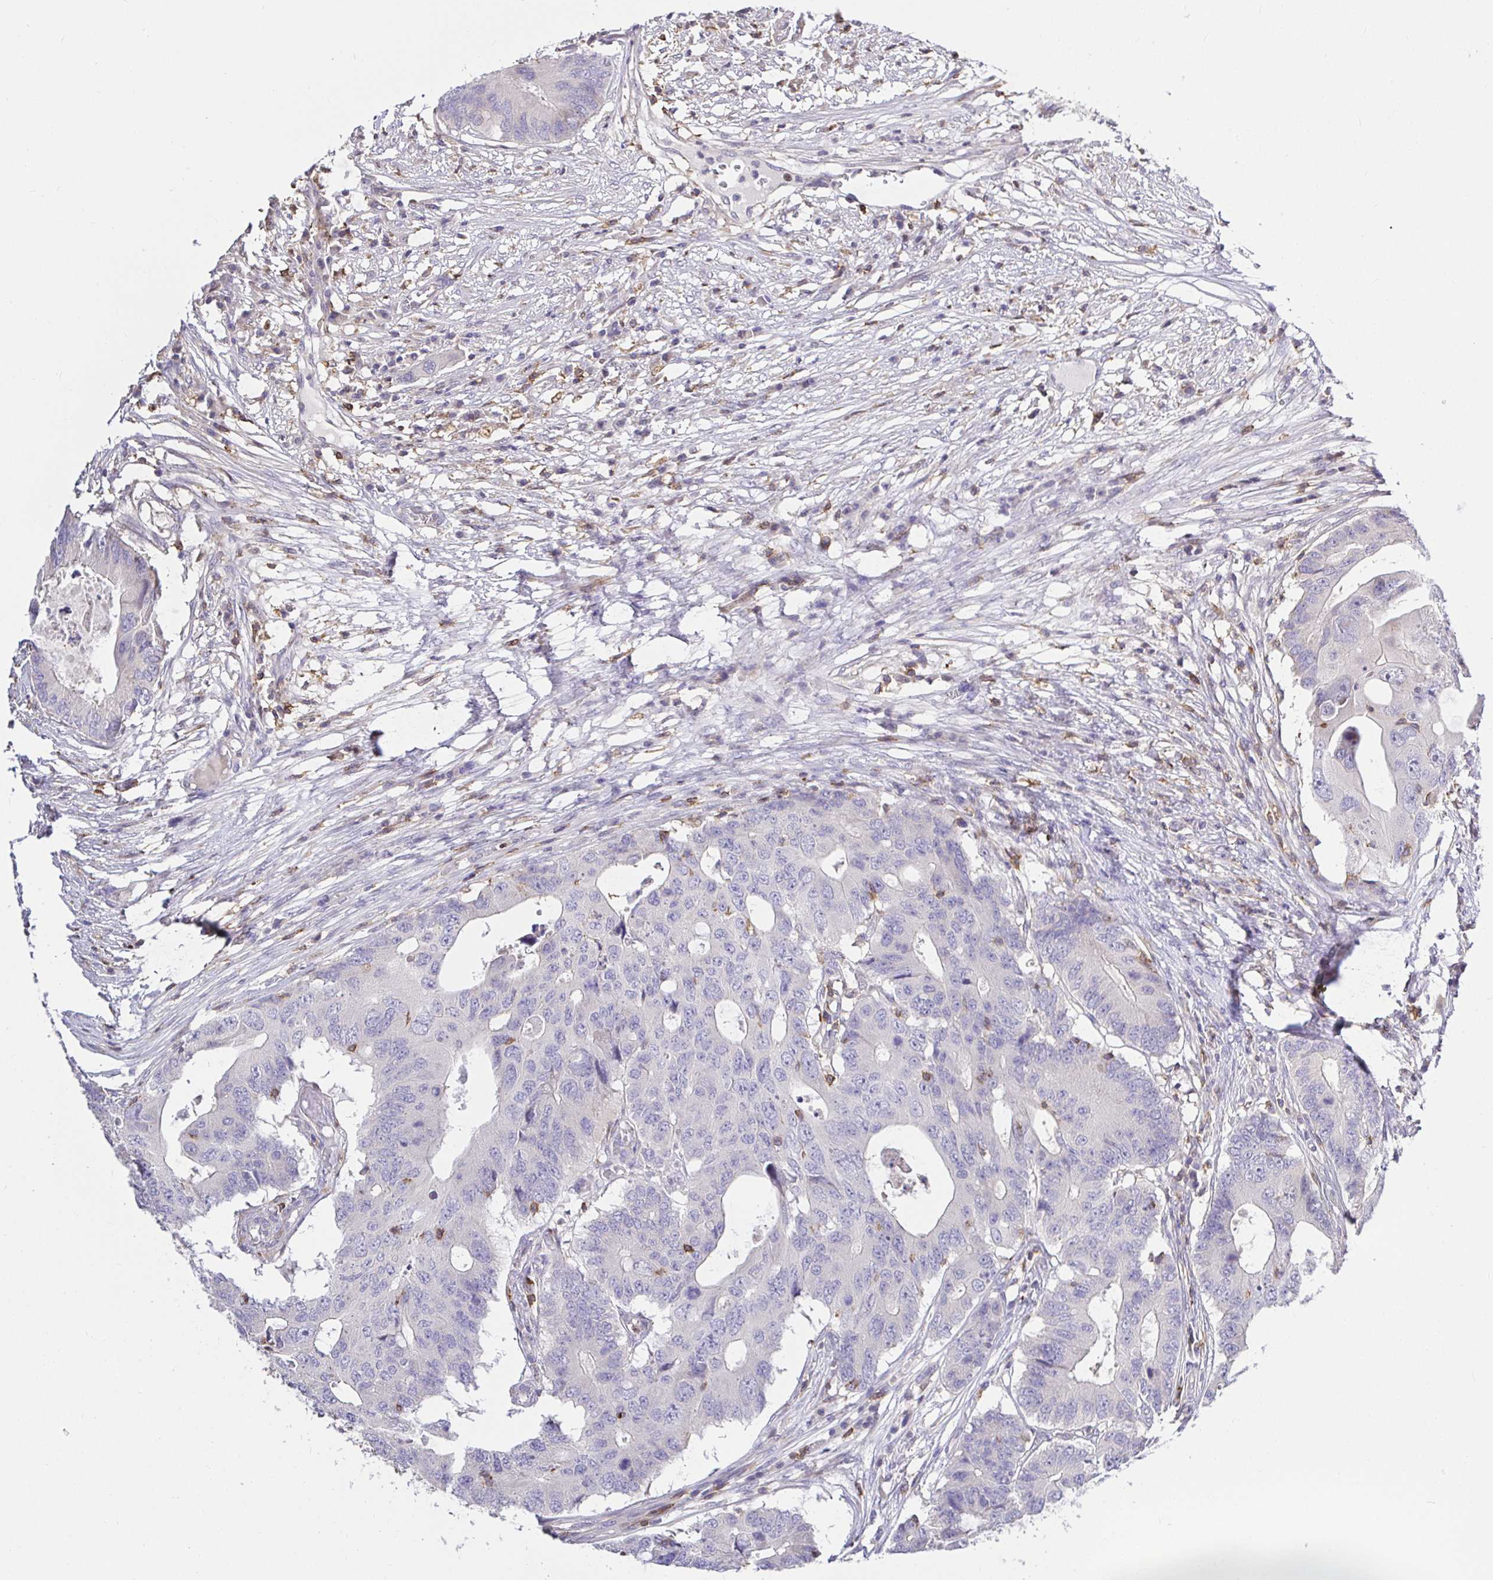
{"staining": {"intensity": "negative", "quantity": "none", "location": "none"}, "tissue": "colorectal cancer", "cell_type": "Tumor cells", "image_type": "cancer", "snomed": [{"axis": "morphology", "description": "Adenocarcinoma, NOS"}, {"axis": "topography", "description": "Colon"}], "caption": "DAB (3,3'-diaminobenzidine) immunohistochemical staining of colorectal cancer (adenocarcinoma) displays no significant positivity in tumor cells. (DAB (3,3'-diaminobenzidine) immunohistochemistry (IHC) with hematoxylin counter stain).", "gene": "SKAP1", "patient": {"sex": "male", "age": 71}}